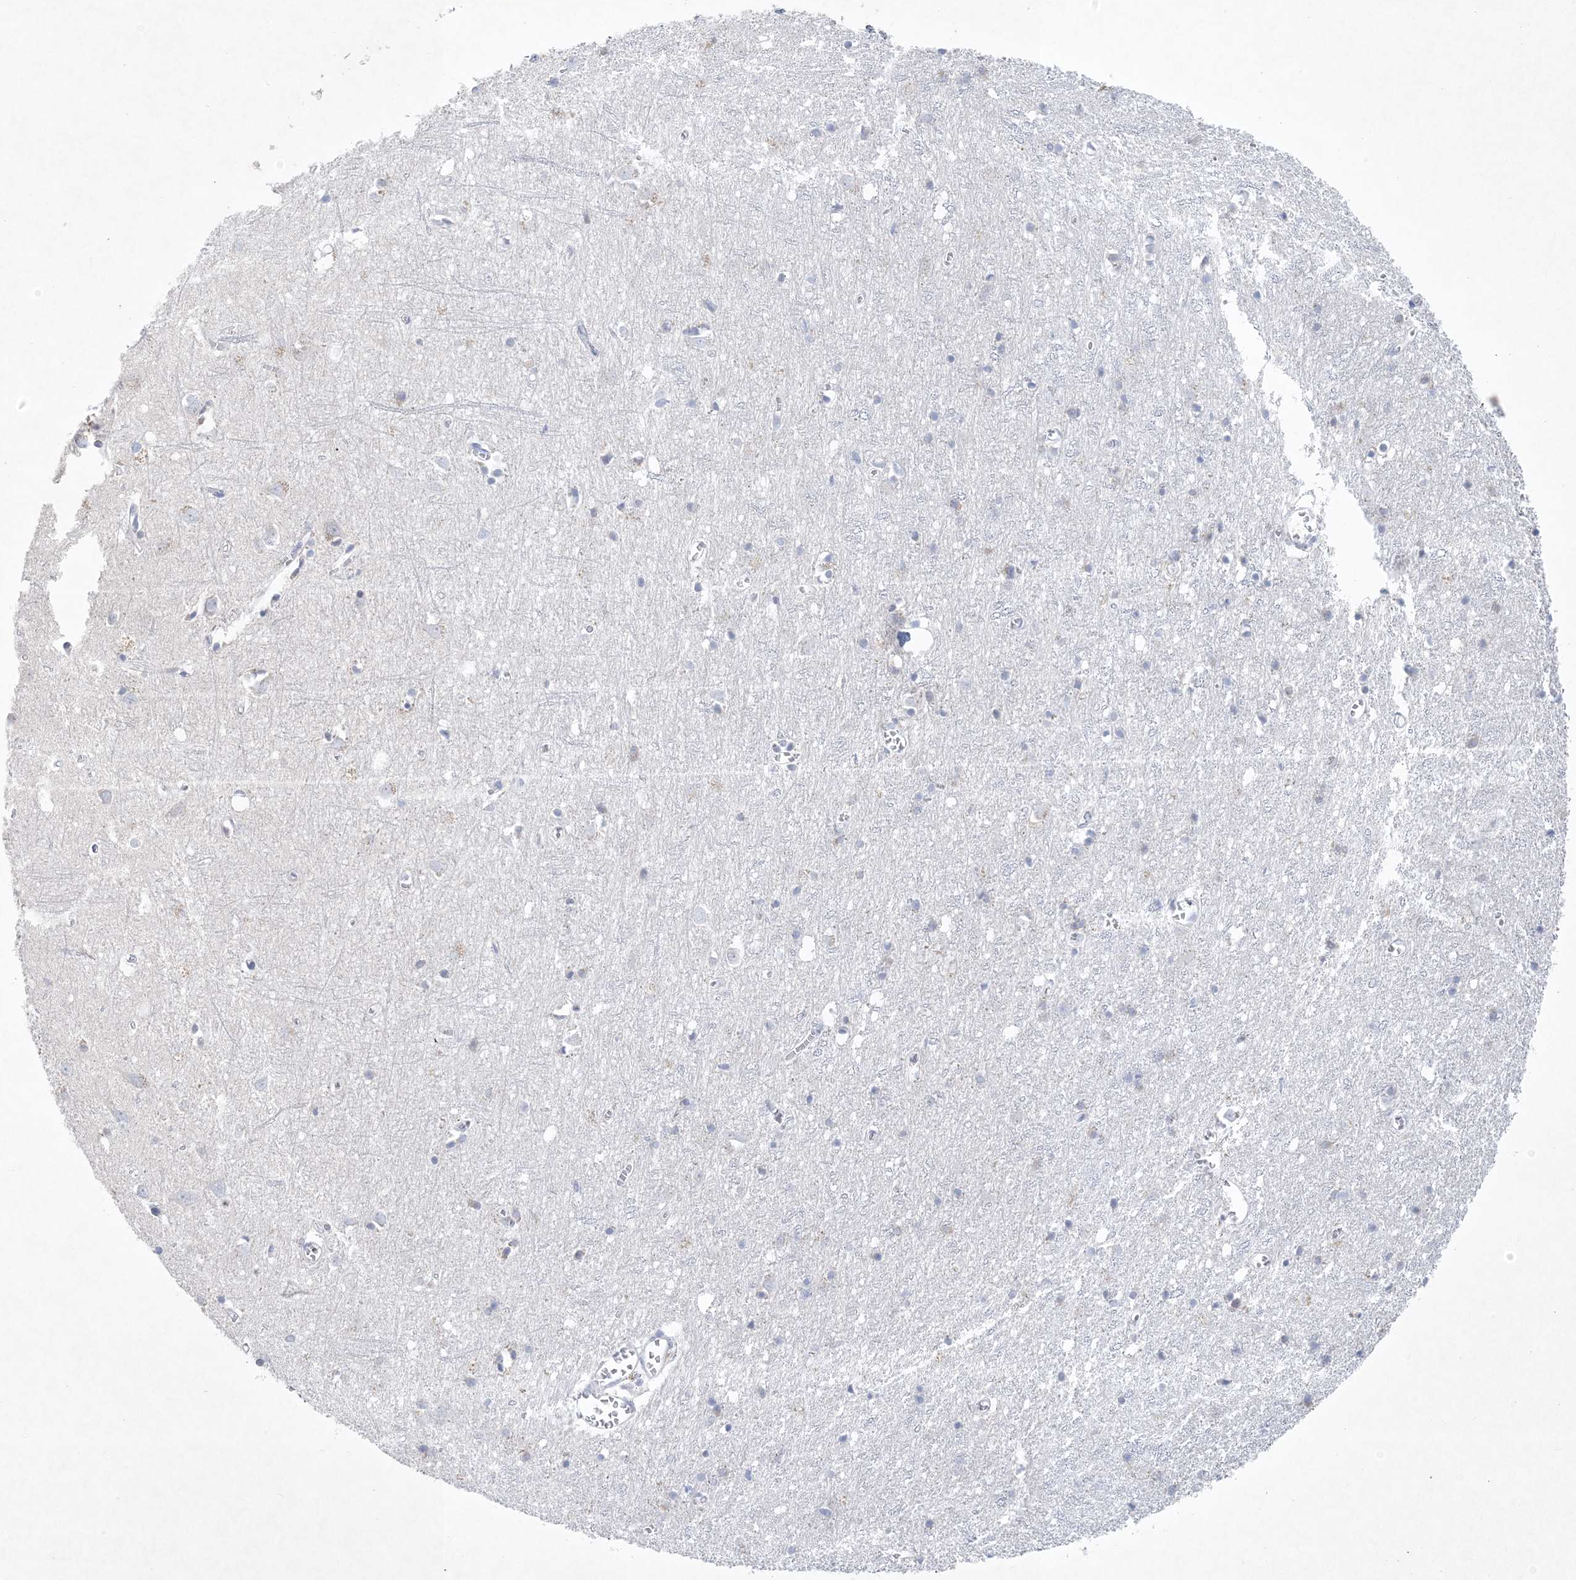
{"staining": {"intensity": "weak", "quantity": "25%-75%", "location": "cytoplasmic/membranous"}, "tissue": "cerebral cortex", "cell_type": "Endothelial cells", "image_type": "normal", "snomed": [{"axis": "morphology", "description": "Normal tissue, NOS"}, {"axis": "topography", "description": "Cerebral cortex"}], "caption": "This image shows normal cerebral cortex stained with immunohistochemistry (IHC) to label a protein in brown. The cytoplasmic/membranous of endothelial cells show weak positivity for the protein. Nuclei are counter-stained blue.", "gene": "GABRG1", "patient": {"sex": "female", "age": 64}}